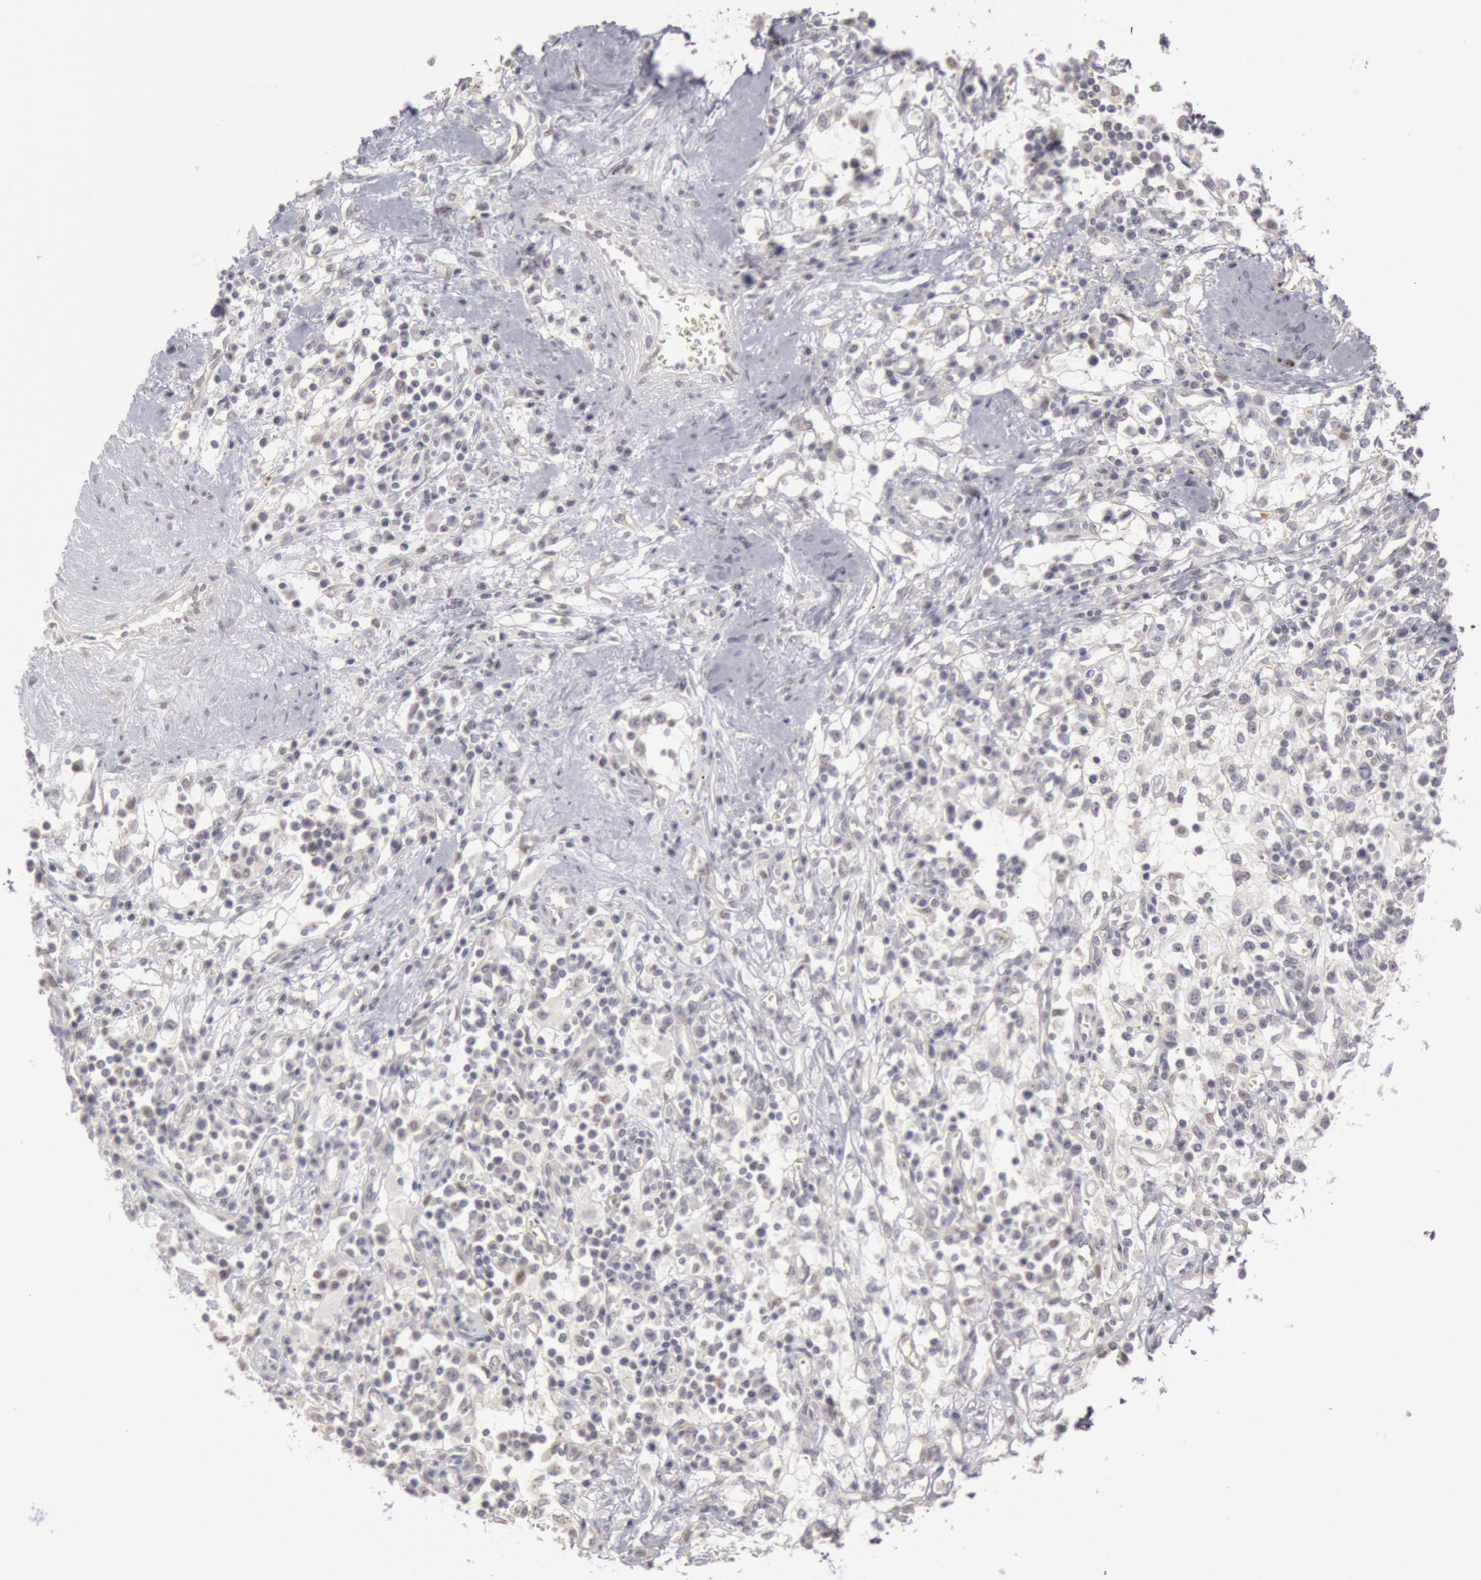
{"staining": {"intensity": "negative", "quantity": "none", "location": "none"}, "tissue": "renal cancer", "cell_type": "Tumor cells", "image_type": "cancer", "snomed": [{"axis": "morphology", "description": "Adenocarcinoma, NOS"}, {"axis": "topography", "description": "Kidney"}], "caption": "High magnification brightfield microscopy of renal adenocarcinoma stained with DAB (3,3'-diaminobenzidine) (brown) and counterstained with hematoxylin (blue): tumor cells show no significant positivity.", "gene": "RIMBP3C", "patient": {"sex": "male", "age": 82}}